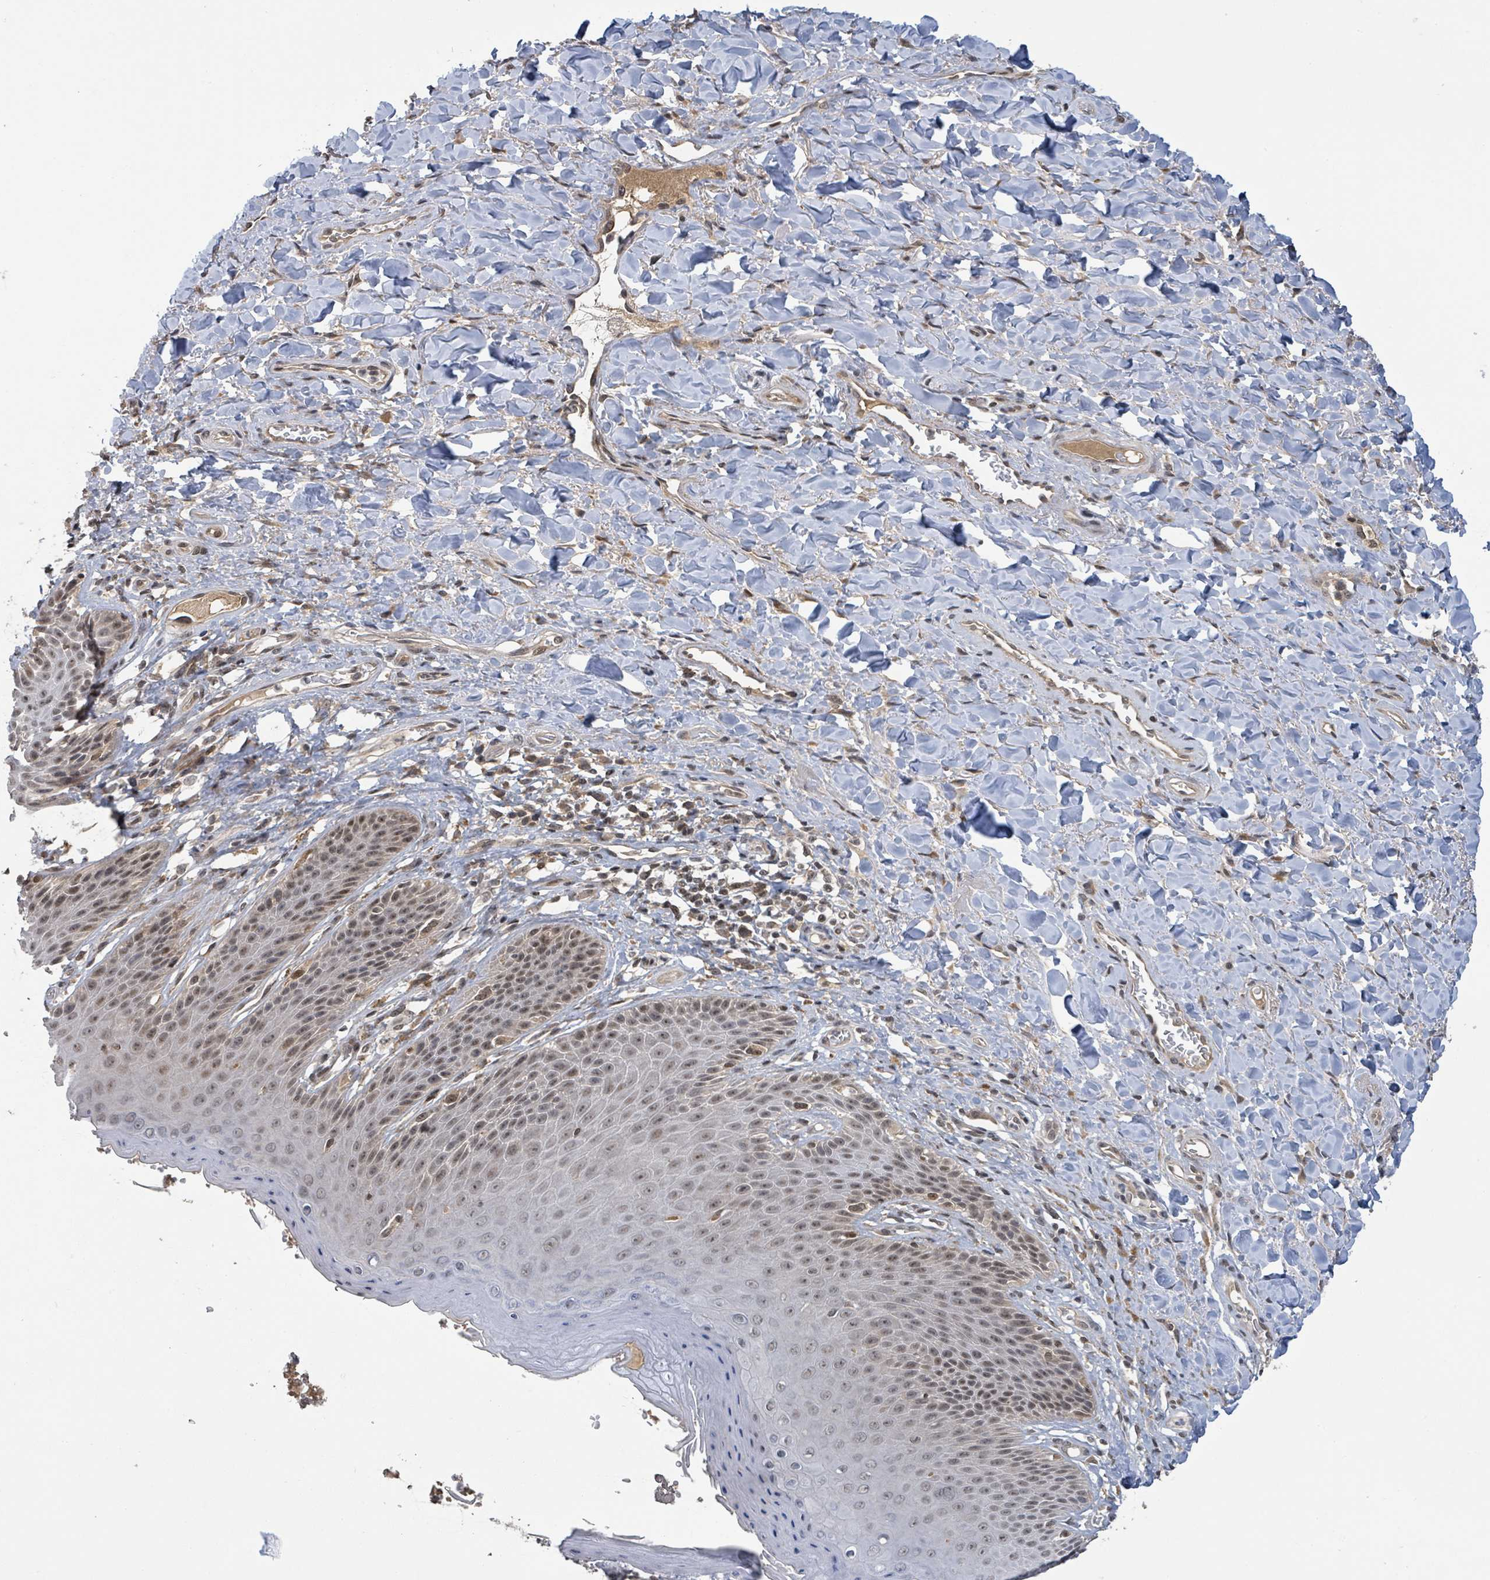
{"staining": {"intensity": "moderate", "quantity": "25%-75%", "location": "nuclear"}, "tissue": "skin", "cell_type": "Epidermal cells", "image_type": "normal", "snomed": [{"axis": "morphology", "description": "Normal tissue, NOS"}, {"axis": "topography", "description": "Anal"}], "caption": "Epidermal cells show medium levels of moderate nuclear expression in approximately 25%-75% of cells in benign human skin.", "gene": "ZBTB14", "patient": {"sex": "female", "age": 89}}